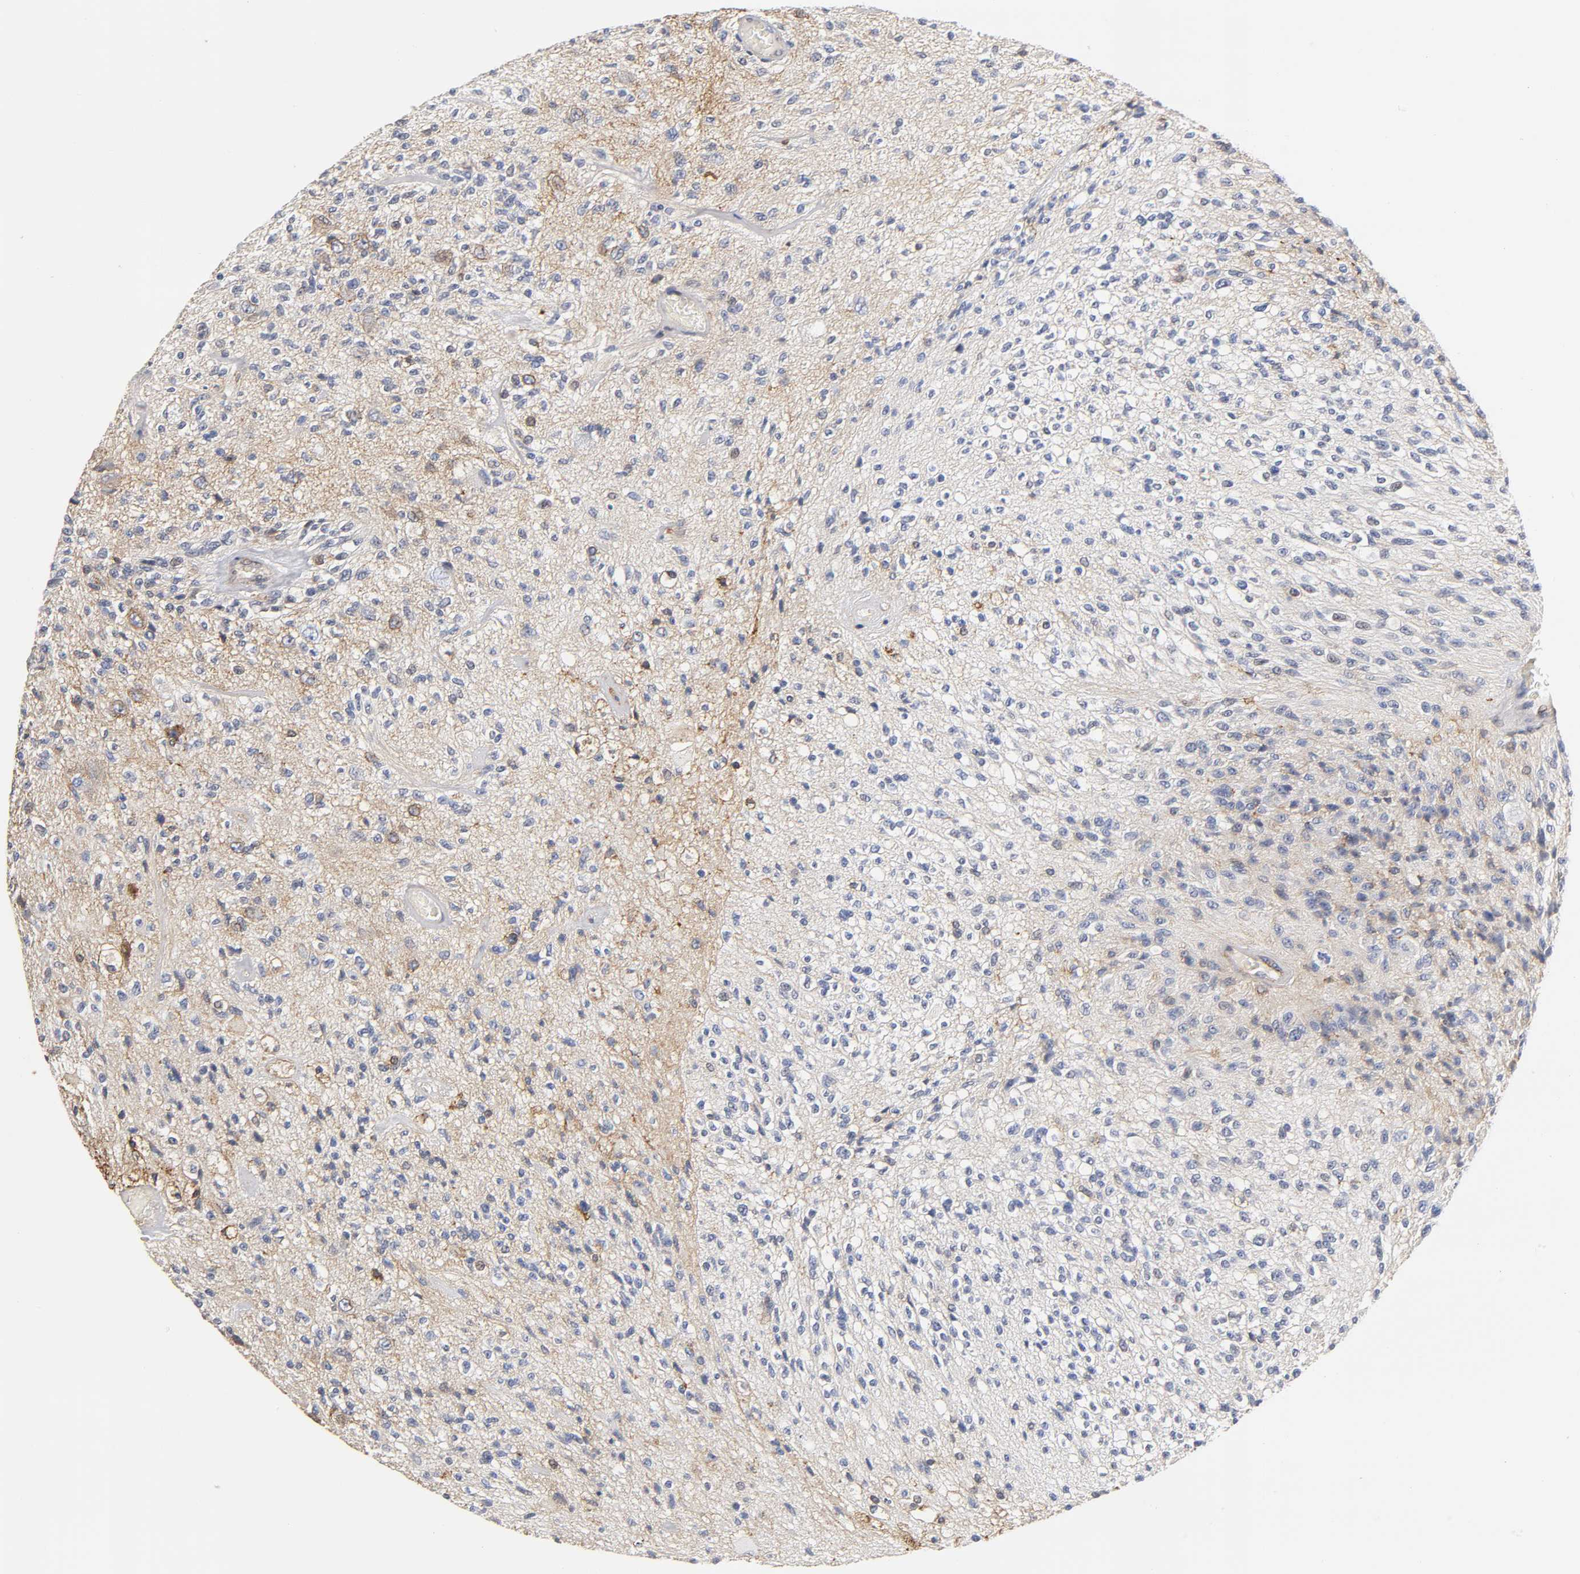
{"staining": {"intensity": "moderate", "quantity": "<25%", "location": "cytoplasmic/membranous"}, "tissue": "glioma", "cell_type": "Tumor cells", "image_type": "cancer", "snomed": [{"axis": "morphology", "description": "Normal tissue, NOS"}, {"axis": "morphology", "description": "Glioma, malignant, High grade"}, {"axis": "topography", "description": "Cerebral cortex"}], "caption": "Tumor cells reveal low levels of moderate cytoplasmic/membranous staining in approximately <25% of cells in human glioma.", "gene": "ANXA11", "patient": {"sex": "male", "age": 77}}